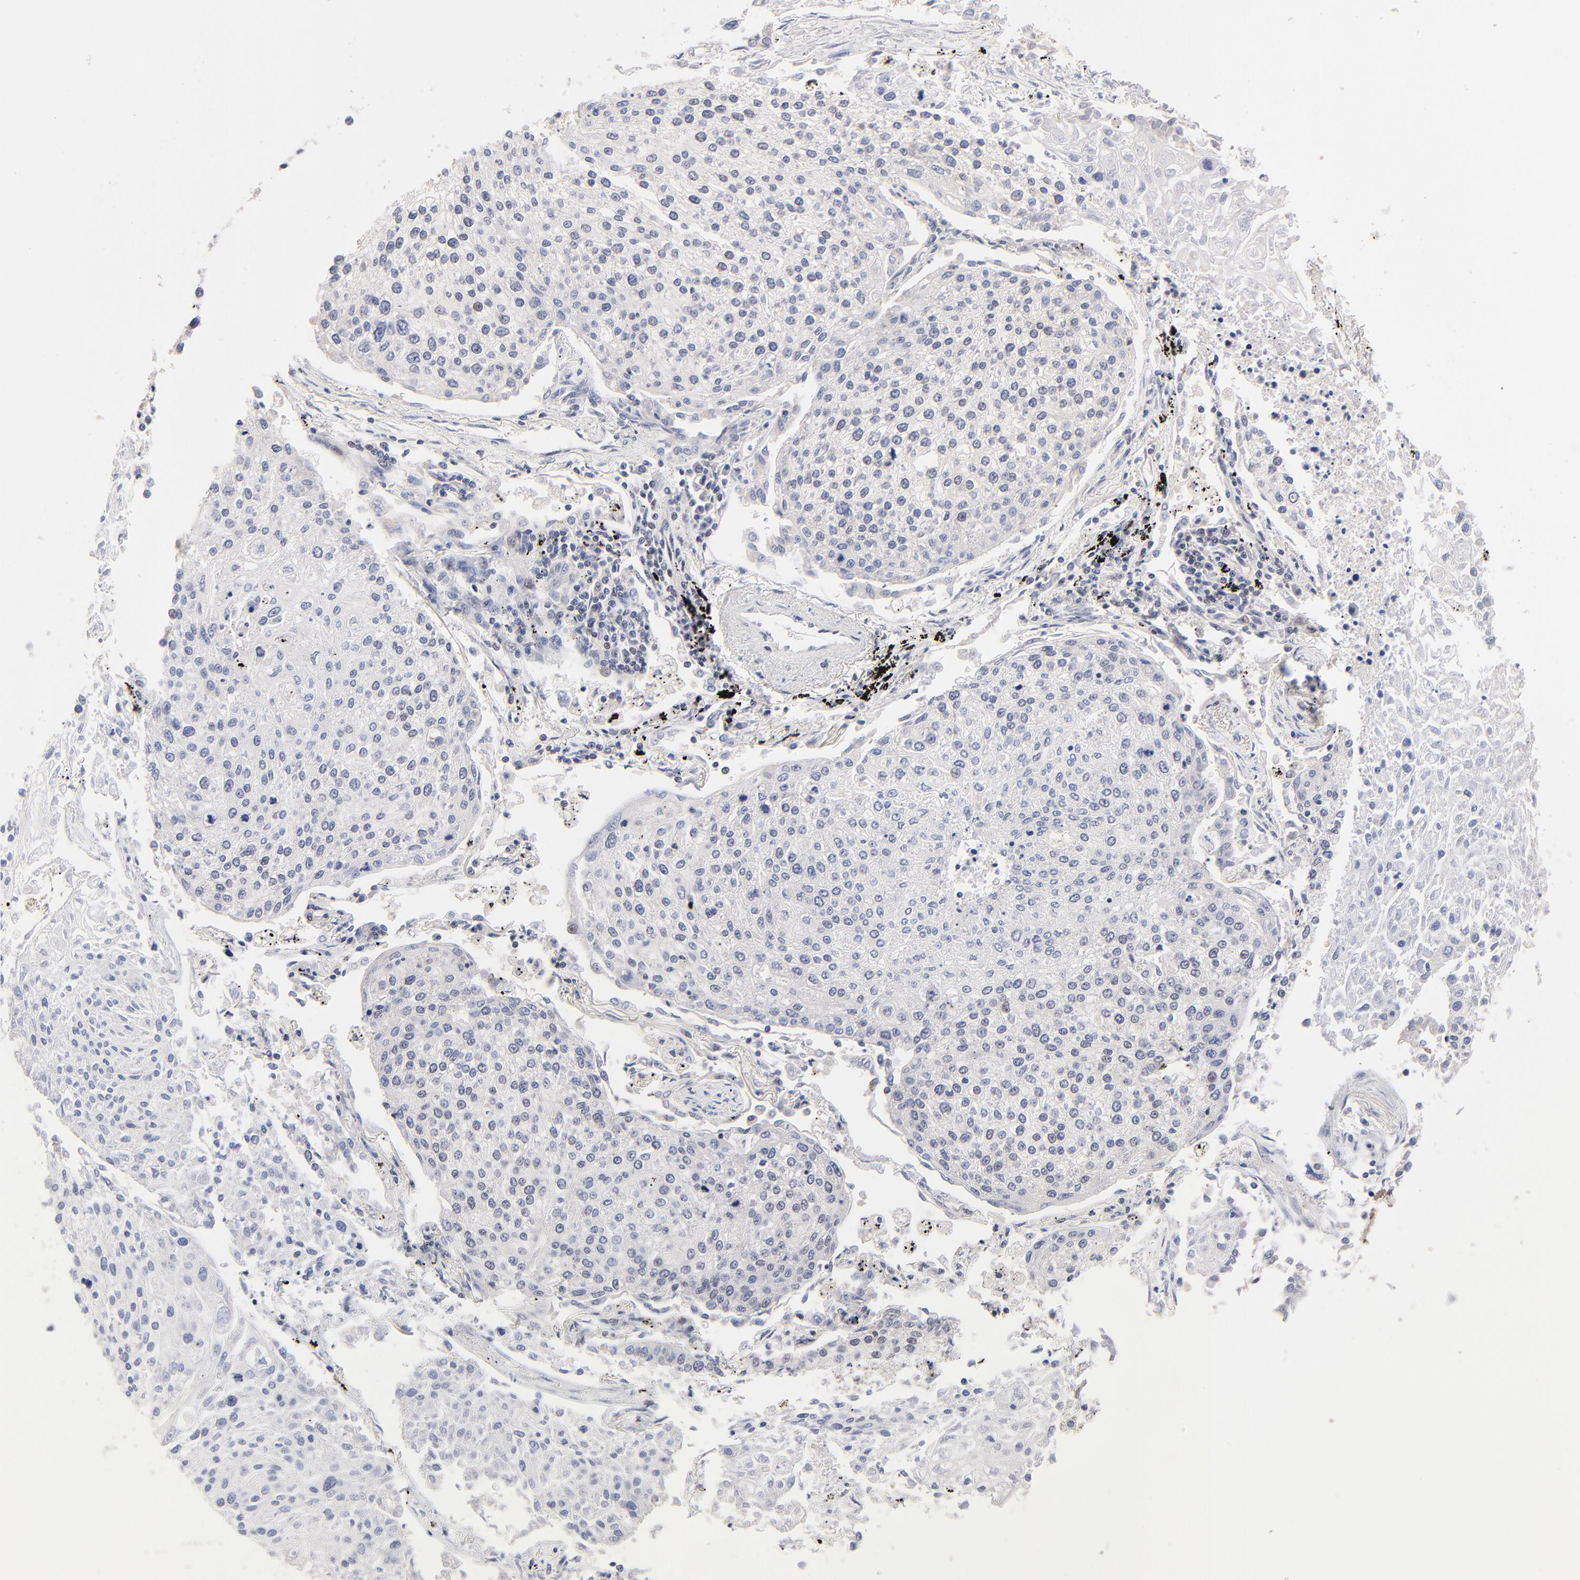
{"staining": {"intensity": "negative", "quantity": "none", "location": "none"}, "tissue": "lung cancer", "cell_type": "Tumor cells", "image_type": "cancer", "snomed": [{"axis": "morphology", "description": "Squamous cell carcinoma, NOS"}, {"axis": "topography", "description": "Lung"}], "caption": "This is an IHC histopathology image of human lung cancer (squamous cell carcinoma). There is no expression in tumor cells.", "gene": "DSN1", "patient": {"sex": "male", "age": 75}}